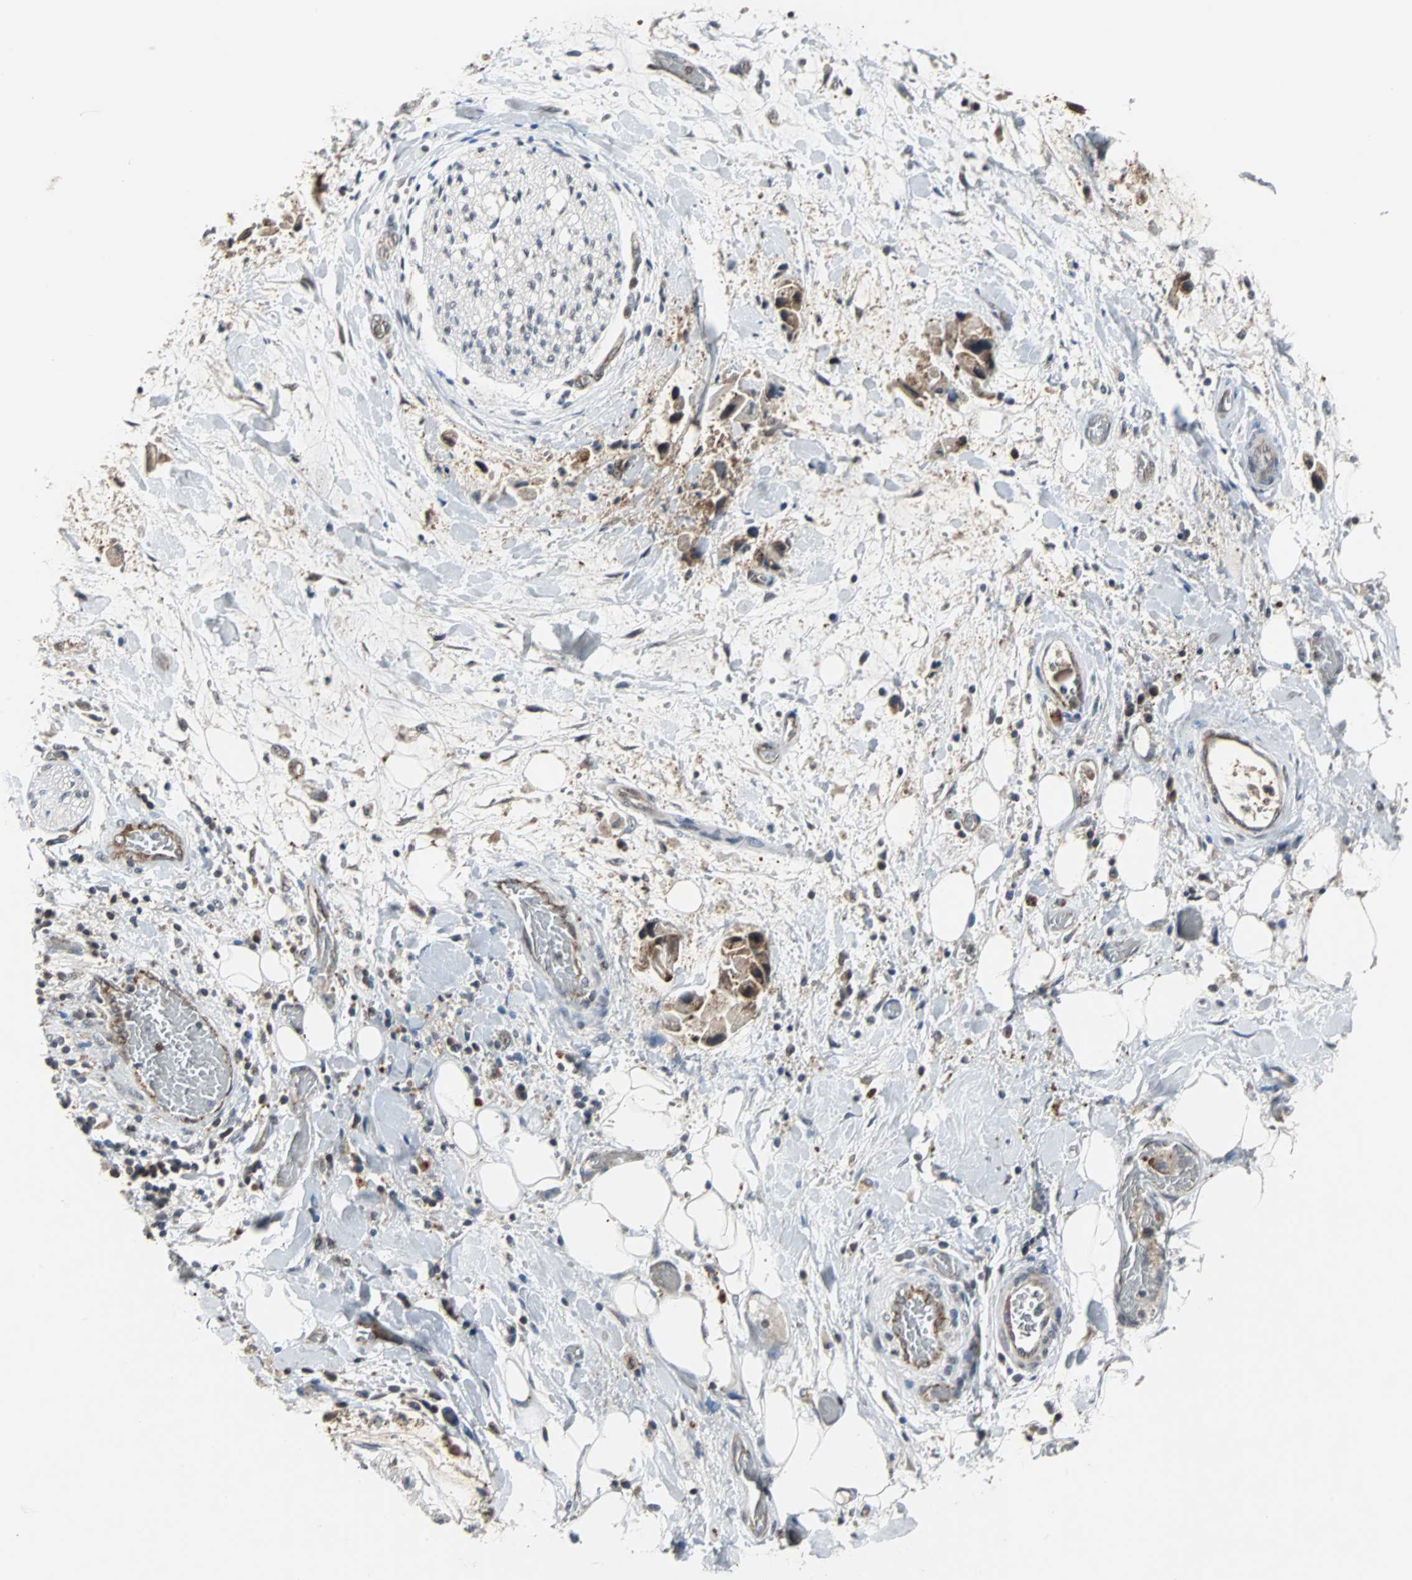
{"staining": {"intensity": "weak", "quantity": "<25%", "location": "cytoplasmic/membranous,nuclear"}, "tissue": "adipose tissue", "cell_type": "Adipocytes", "image_type": "normal", "snomed": [{"axis": "morphology", "description": "Normal tissue, NOS"}, {"axis": "morphology", "description": "Cholangiocarcinoma"}, {"axis": "topography", "description": "Liver"}, {"axis": "topography", "description": "Peripheral nerve tissue"}], "caption": "Adipocytes show no significant expression in benign adipose tissue. Brightfield microscopy of immunohistochemistry stained with DAB (brown) and hematoxylin (blue), captured at high magnification.", "gene": "LSR", "patient": {"sex": "male", "age": 50}}